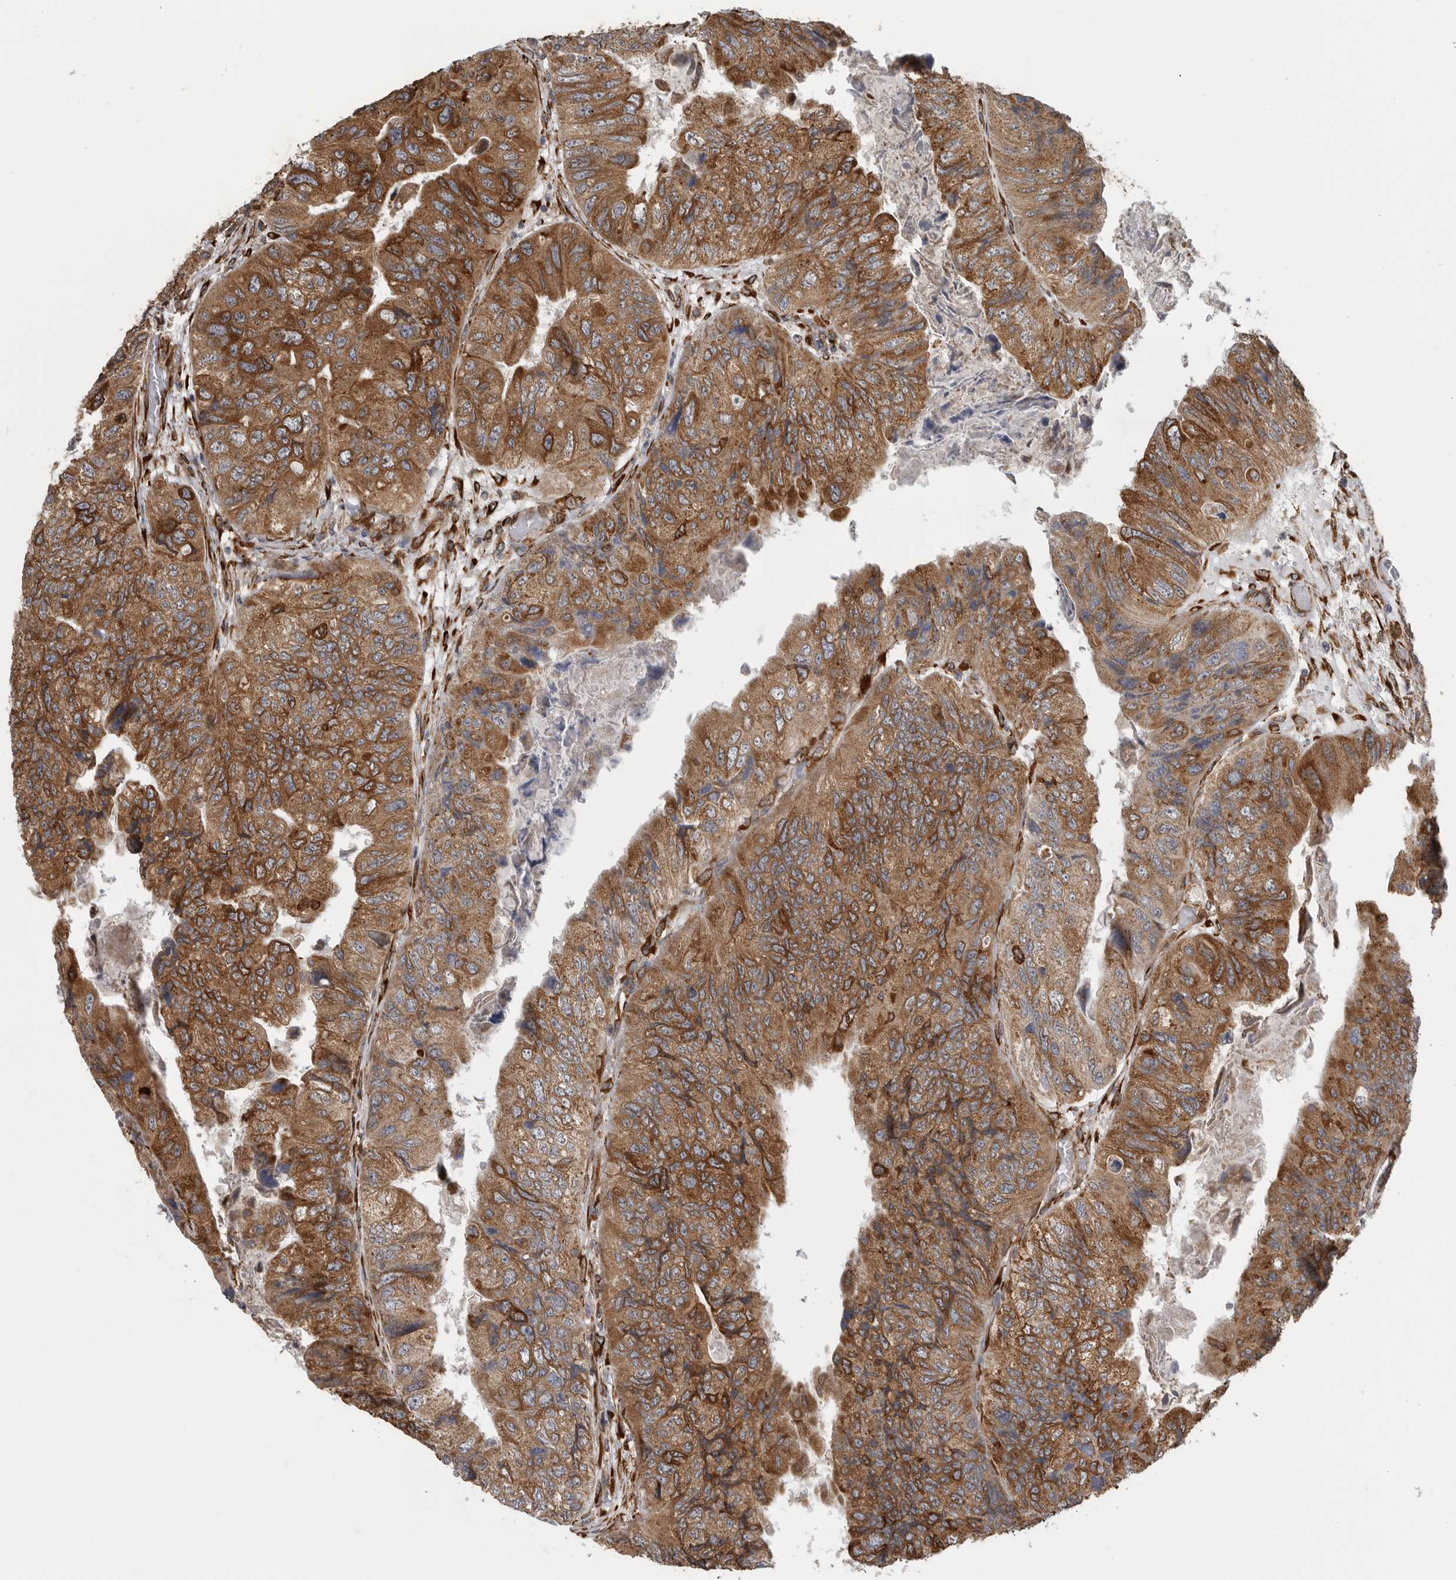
{"staining": {"intensity": "moderate", "quantity": ">75%", "location": "cytoplasmic/membranous"}, "tissue": "colorectal cancer", "cell_type": "Tumor cells", "image_type": "cancer", "snomed": [{"axis": "morphology", "description": "Adenocarcinoma, NOS"}, {"axis": "topography", "description": "Rectum"}], "caption": "This micrograph exhibits IHC staining of colorectal cancer (adenocarcinoma), with medium moderate cytoplasmic/membranous staining in about >75% of tumor cells.", "gene": "CEP350", "patient": {"sex": "male", "age": 63}}